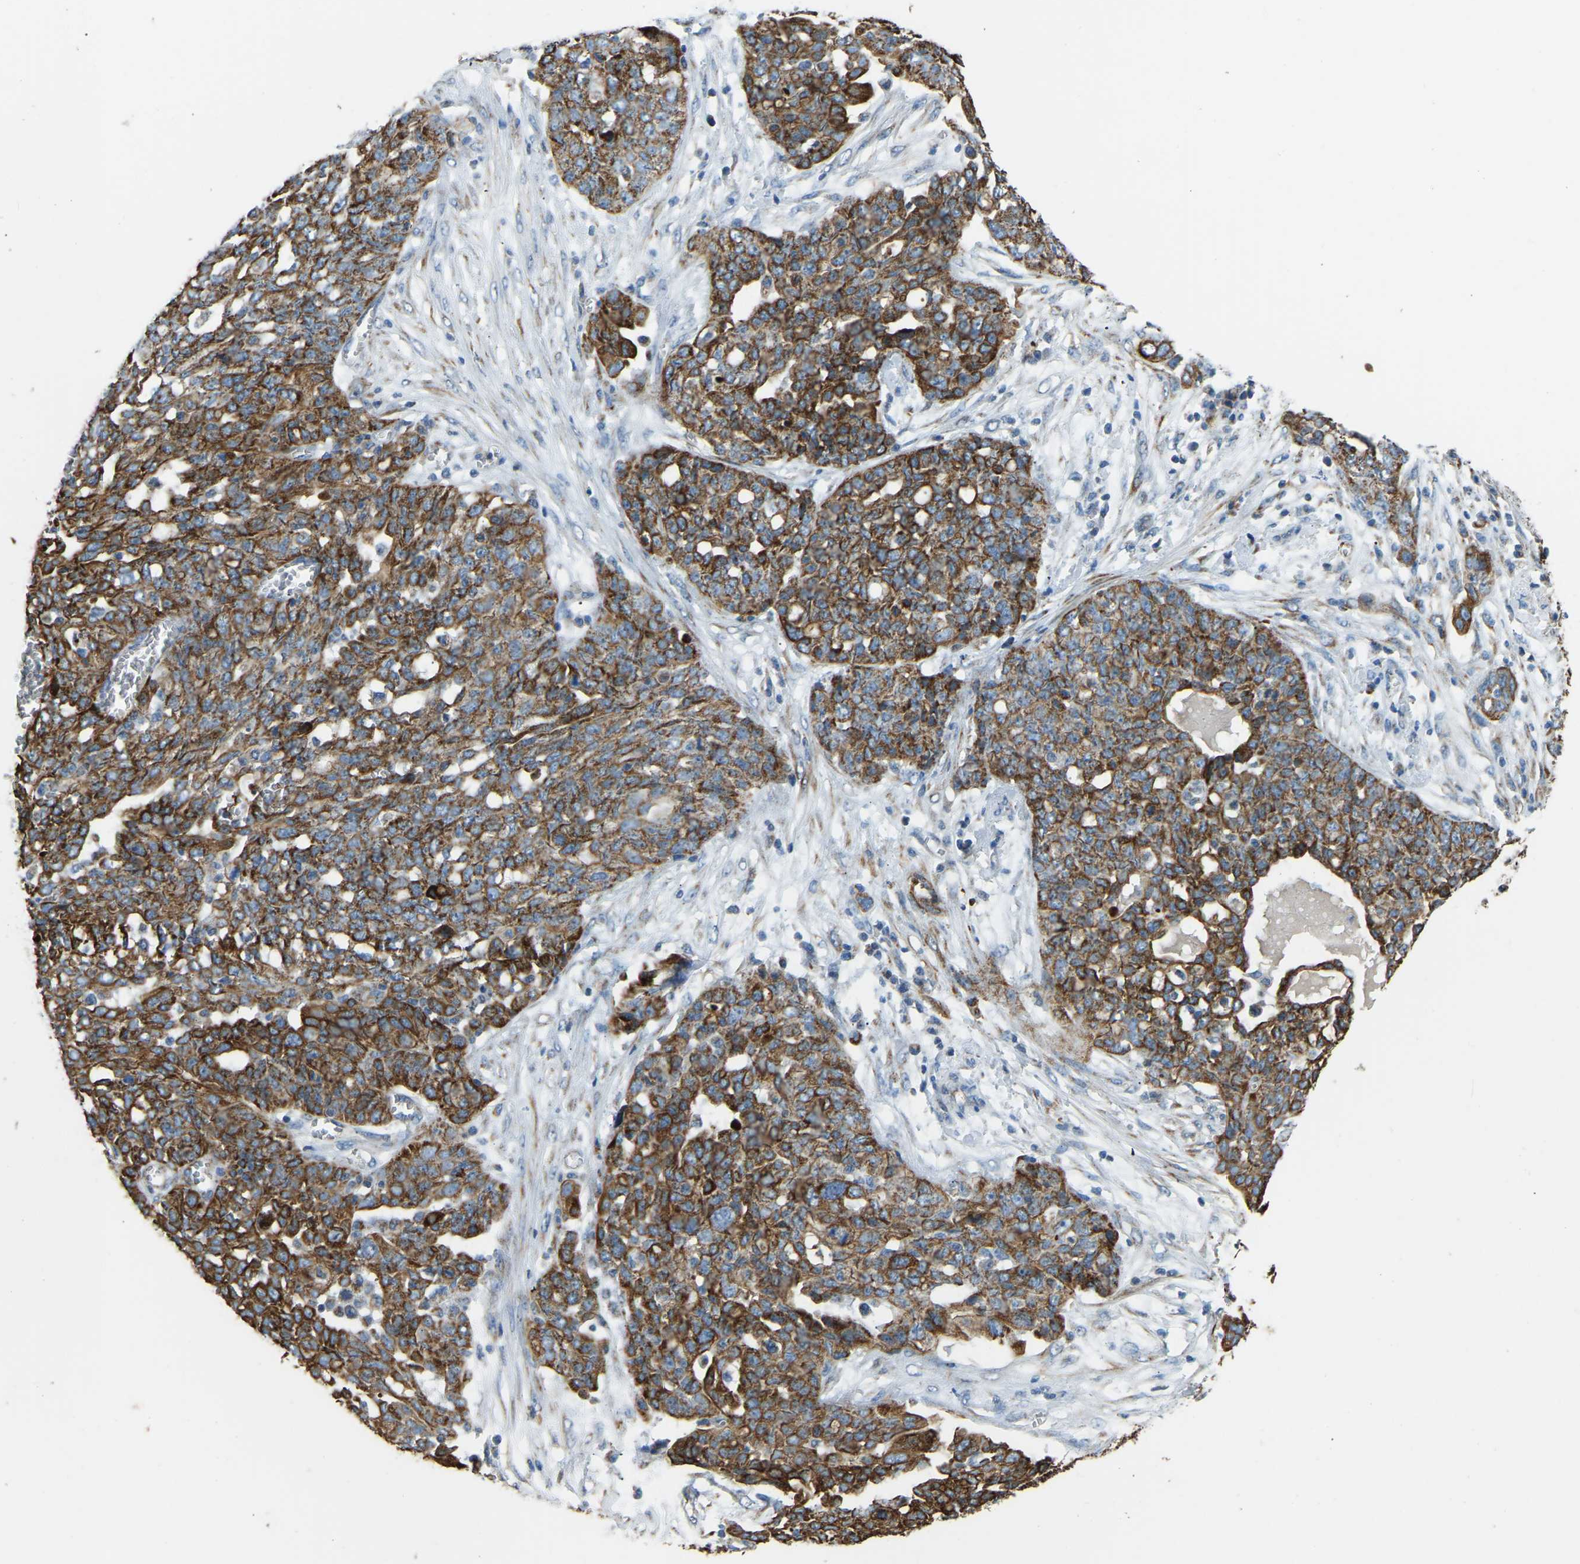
{"staining": {"intensity": "strong", "quantity": ">75%", "location": "cytoplasmic/membranous"}, "tissue": "ovarian cancer", "cell_type": "Tumor cells", "image_type": "cancer", "snomed": [{"axis": "morphology", "description": "Cystadenocarcinoma, serous, NOS"}, {"axis": "topography", "description": "Soft tissue"}, {"axis": "topography", "description": "Ovary"}], "caption": "Protein staining of ovarian cancer (serous cystadenocarcinoma) tissue demonstrates strong cytoplasmic/membranous positivity in approximately >75% of tumor cells.", "gene": "ZNF200", "patient": {"sex": "female", "age": 57}}